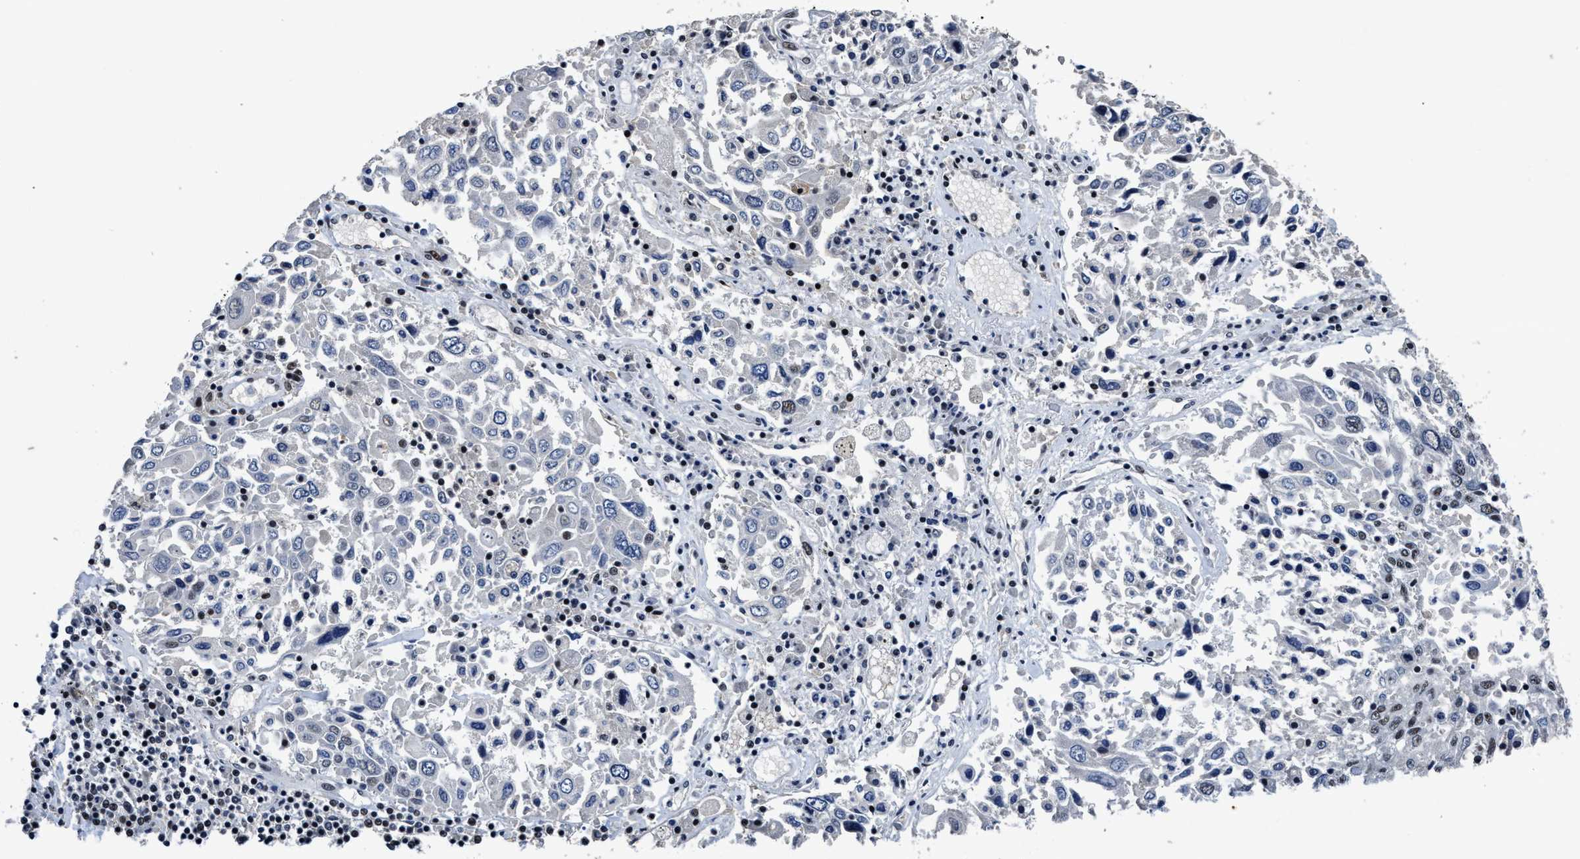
{"staining": {"intensity": "weak", "quantity": "<25%", "location": "nuclear"}, "tissue": "lung cancer", "cell_type": "Tumor cells", "image_type": "cancer", "snomed": [{"axis": "morphology", "description": "Squamous cell carcinoma, NOS"}, {"axis": "topography", "description": "Lung"}], "caption": "Immunohistochemistry image of neoplastic tissue: human squamous cell carcinoma (lung) stained with DAB reveals no significant protein positivity in tumor cells.", "gene": "ZNF233", "patient": {"sex": "male", "age": 65}}